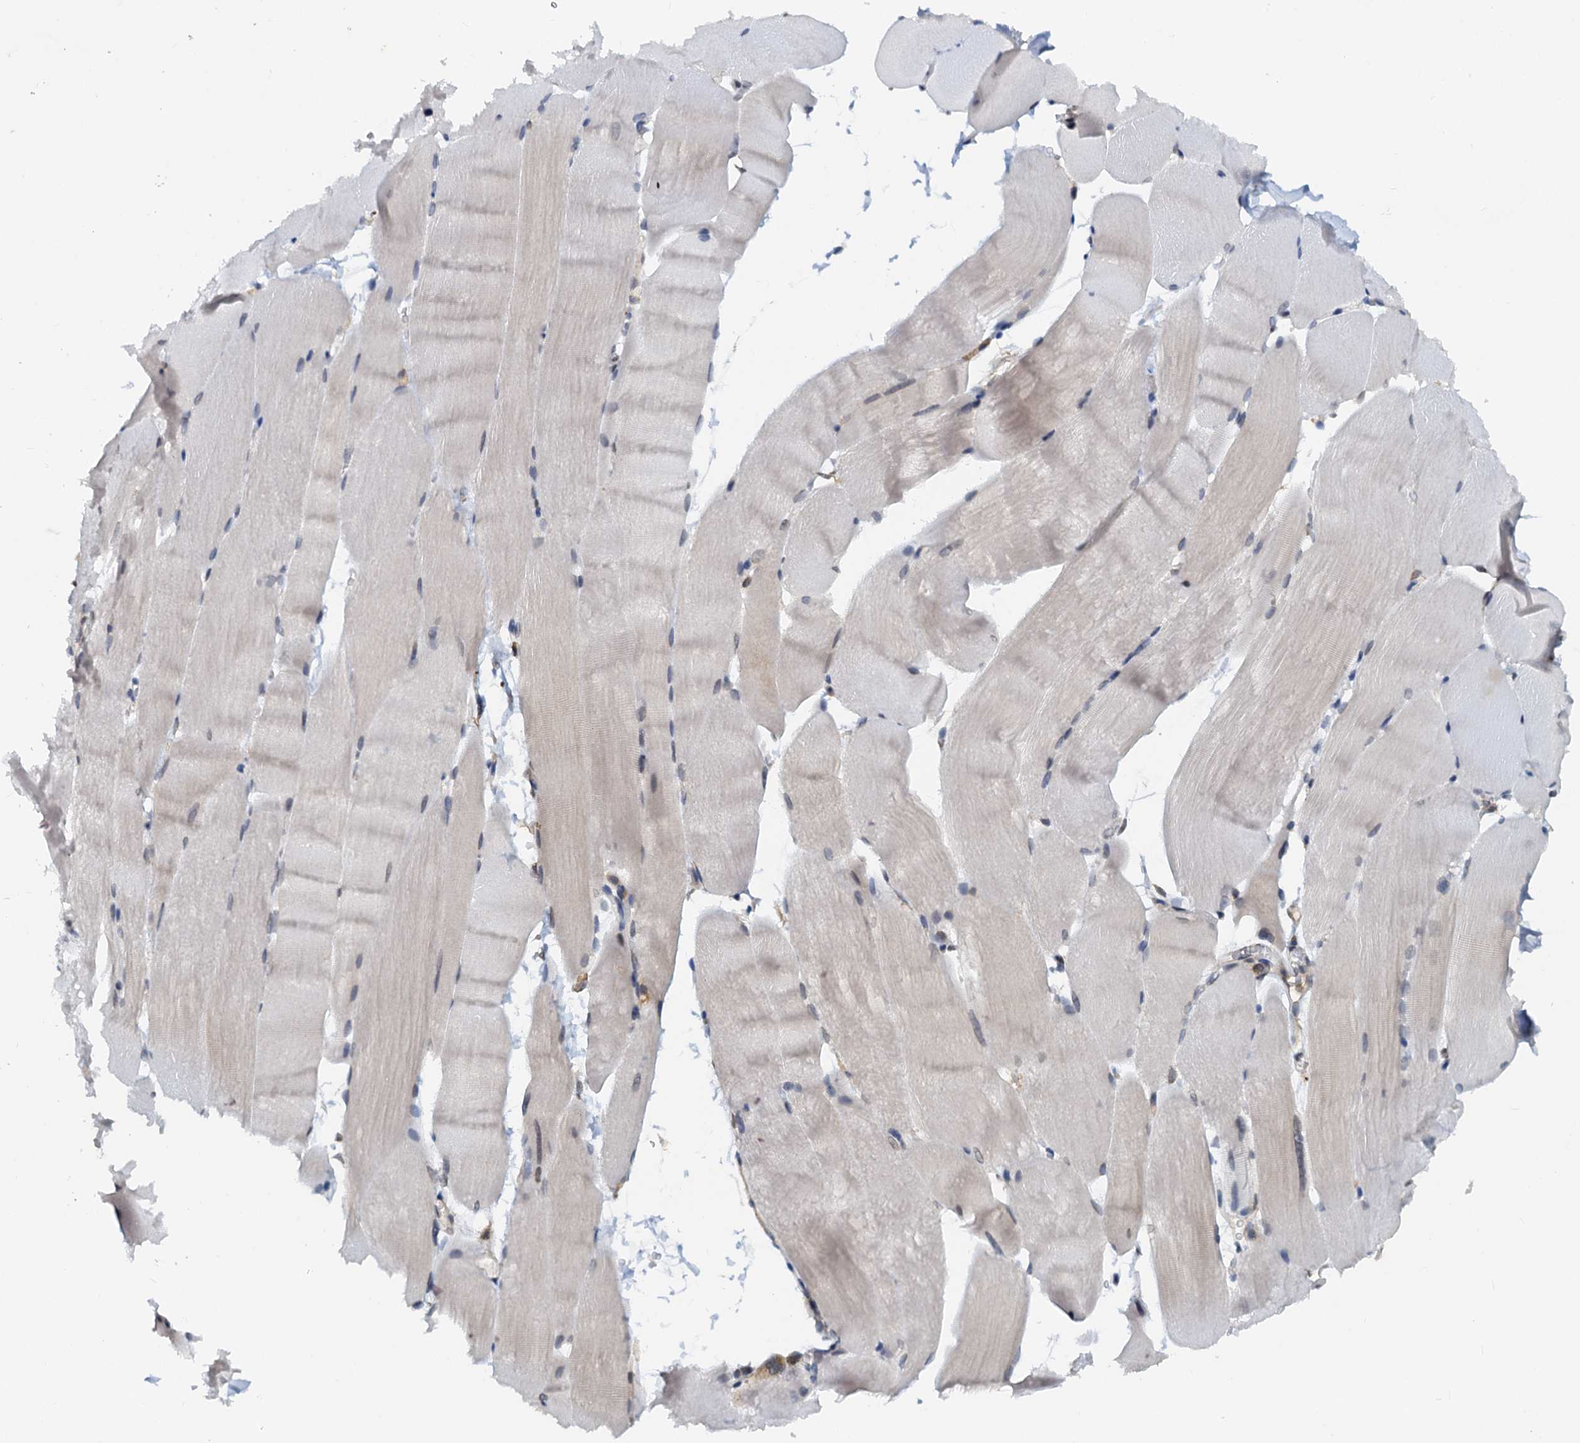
{"staining": {"intensity": "negative", "quantity": "none", "location": "none"}, "tissue": "skeletal muscle", "cell_type": "Myocytes", "image_type": "normal", "snomed": [{"axis": "morphology", "description": "Normal tissue, NOS"}, {"axis": "topography", "description": "Skeletal muscle"}, {"axis": "topography", "description": "Parathyroid gland"}], "caption": "High magnification brightfield microscopy of unremarkable skeletal muscle stained with DAB (brown) and counterstained with hematoxylin (blue): myocytes show no significant staining. The staining is performed using DAB brown chromogen with nuclei counter-stained in using hematoxylin.", "gene": "PTGES3", "patient": {"sex": "female", "age": 37}}